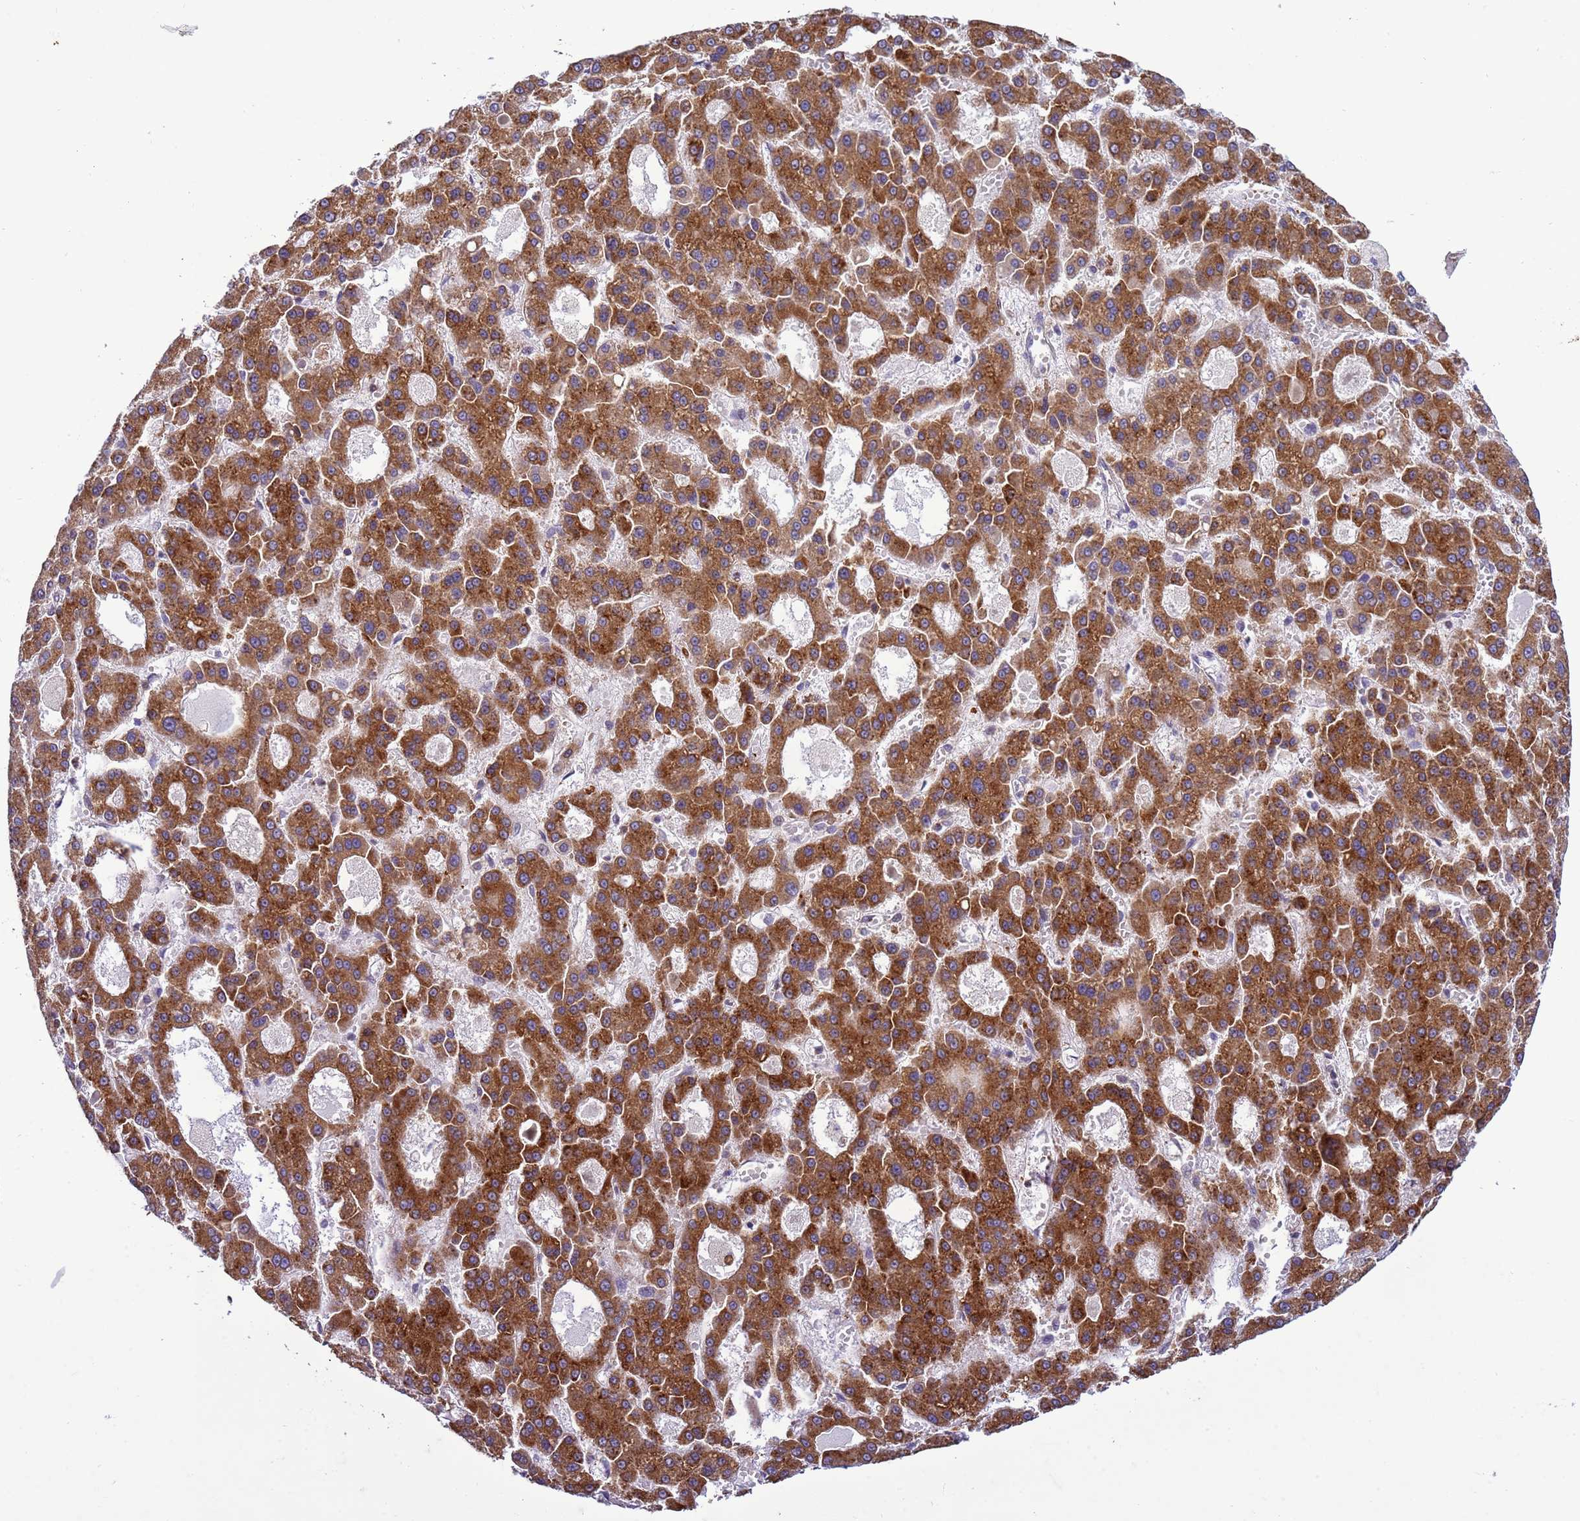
{"staining": {"intensity": "strong", "quantity": ">75%", "location": "cytoplasmic/membranous"}, "tissue": "liver cancer", "cell_type": "Tumor cells", "image_type": "cancer", "snomed": [{"axis": "morphology", "description": "Carcinoma, Hepatocellular, NOS"}, {"axis": "topography", "description": "Liver"}], "caption": "This image reveals IHC staining of human liver cancer, with high strong cytoplasmic/membranous staining in approximately >75% of tumor cells.", "gene": "GEN1", "patient": {"sex": "male", "age": 70}}